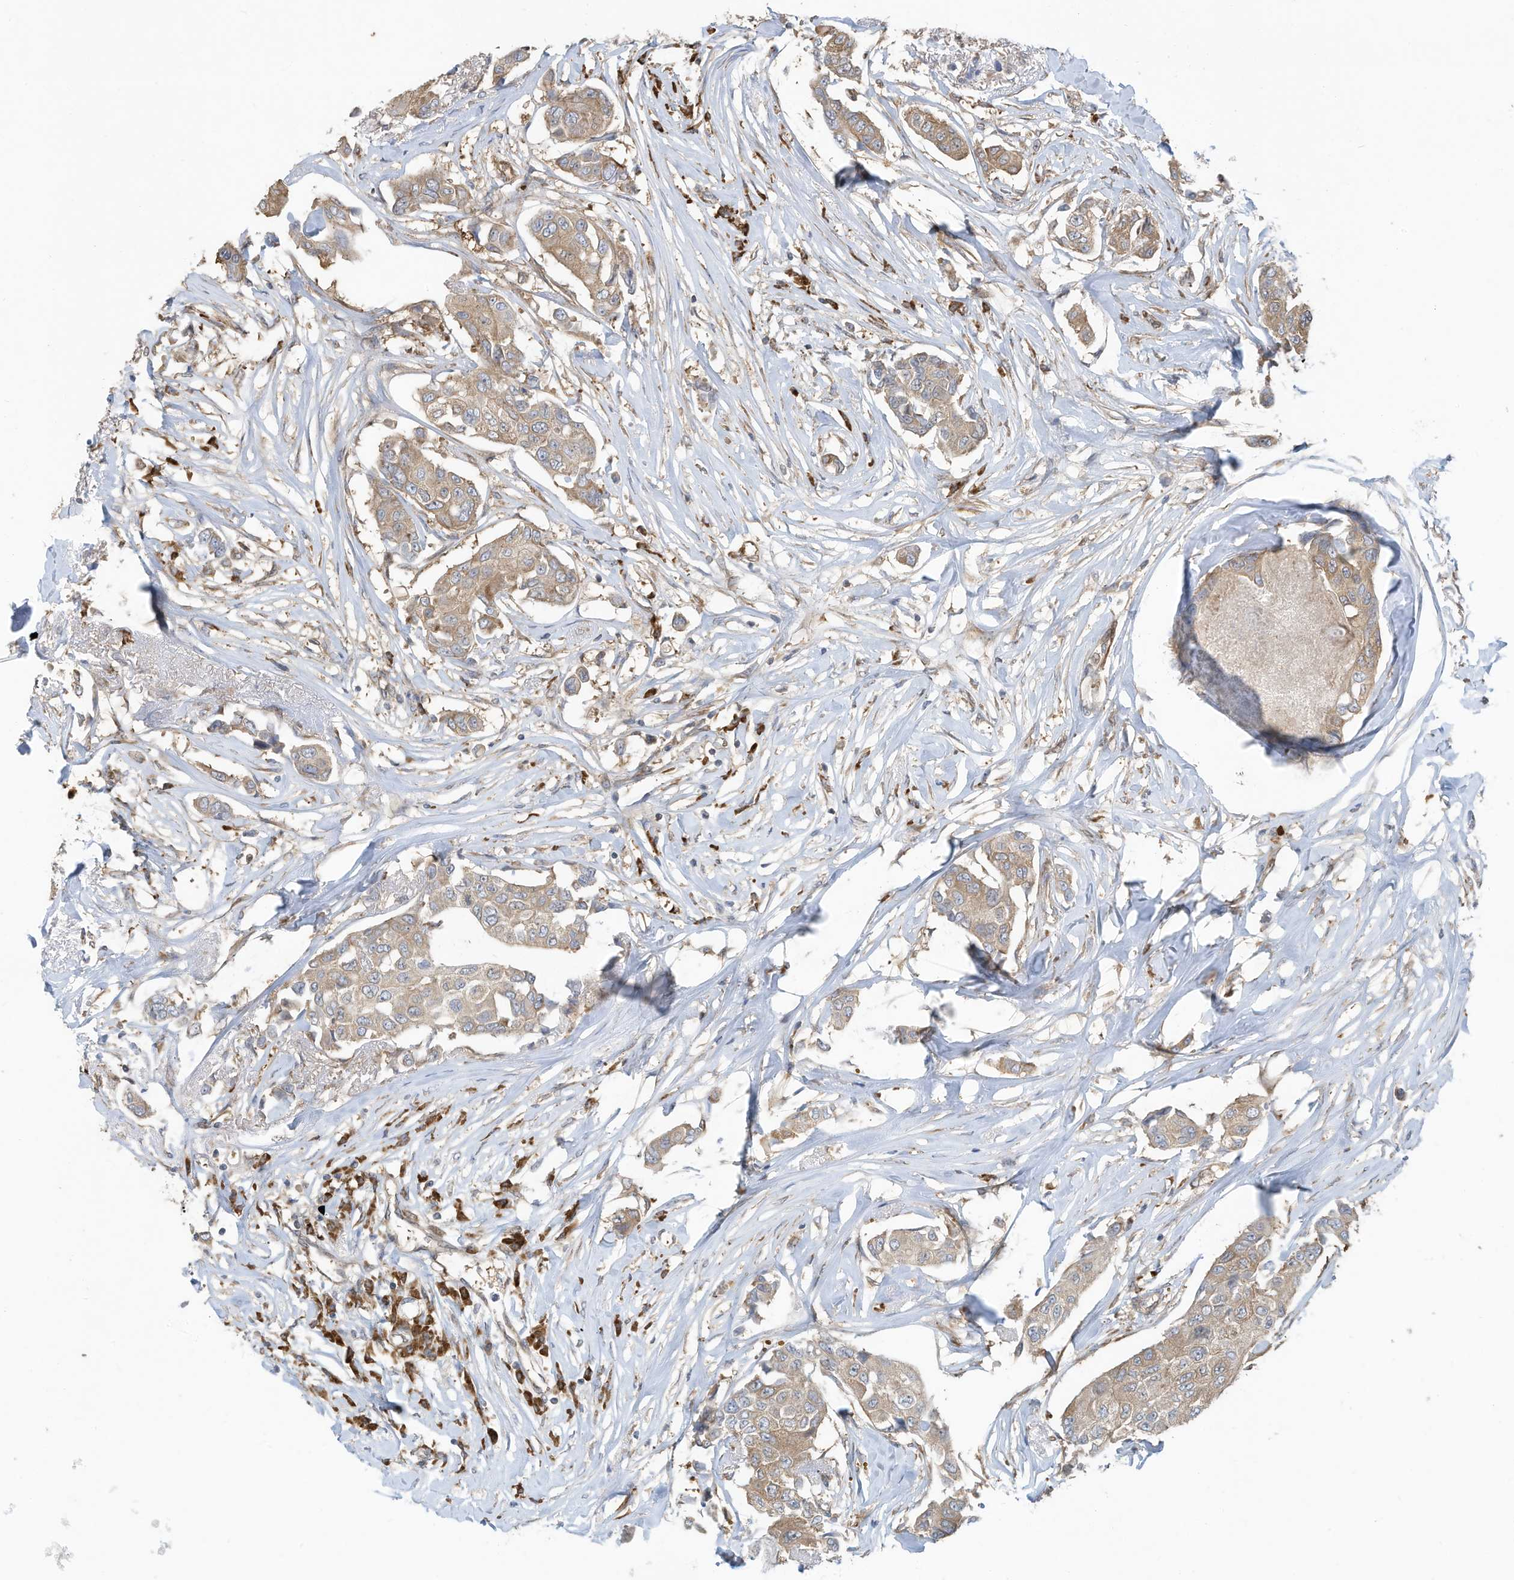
{"staining": {"intensity": "weak", "quantity": "25%-75%", "location": "cytoplasmic/membranous"}, "tissue": "breast cancer", "cell_type": "Tumor cells", "image_type": "cancer", "snomed": [{"axis": "morphology", "description": "Duct carcinoma"}, {"axis": "topography", "description": "Breast"}], "caption": "Immunohistochemical staining of breast cancer demonstrates low levels of weak cytoplasmic/membranous protein expression in approximately 25%-75% of tumor cells. Immunohistochemistry stains the protein of interest in brown and the nuclei are stained blue.", "gene": "USE1", "patient": {"sex": "female", "age": 80}}